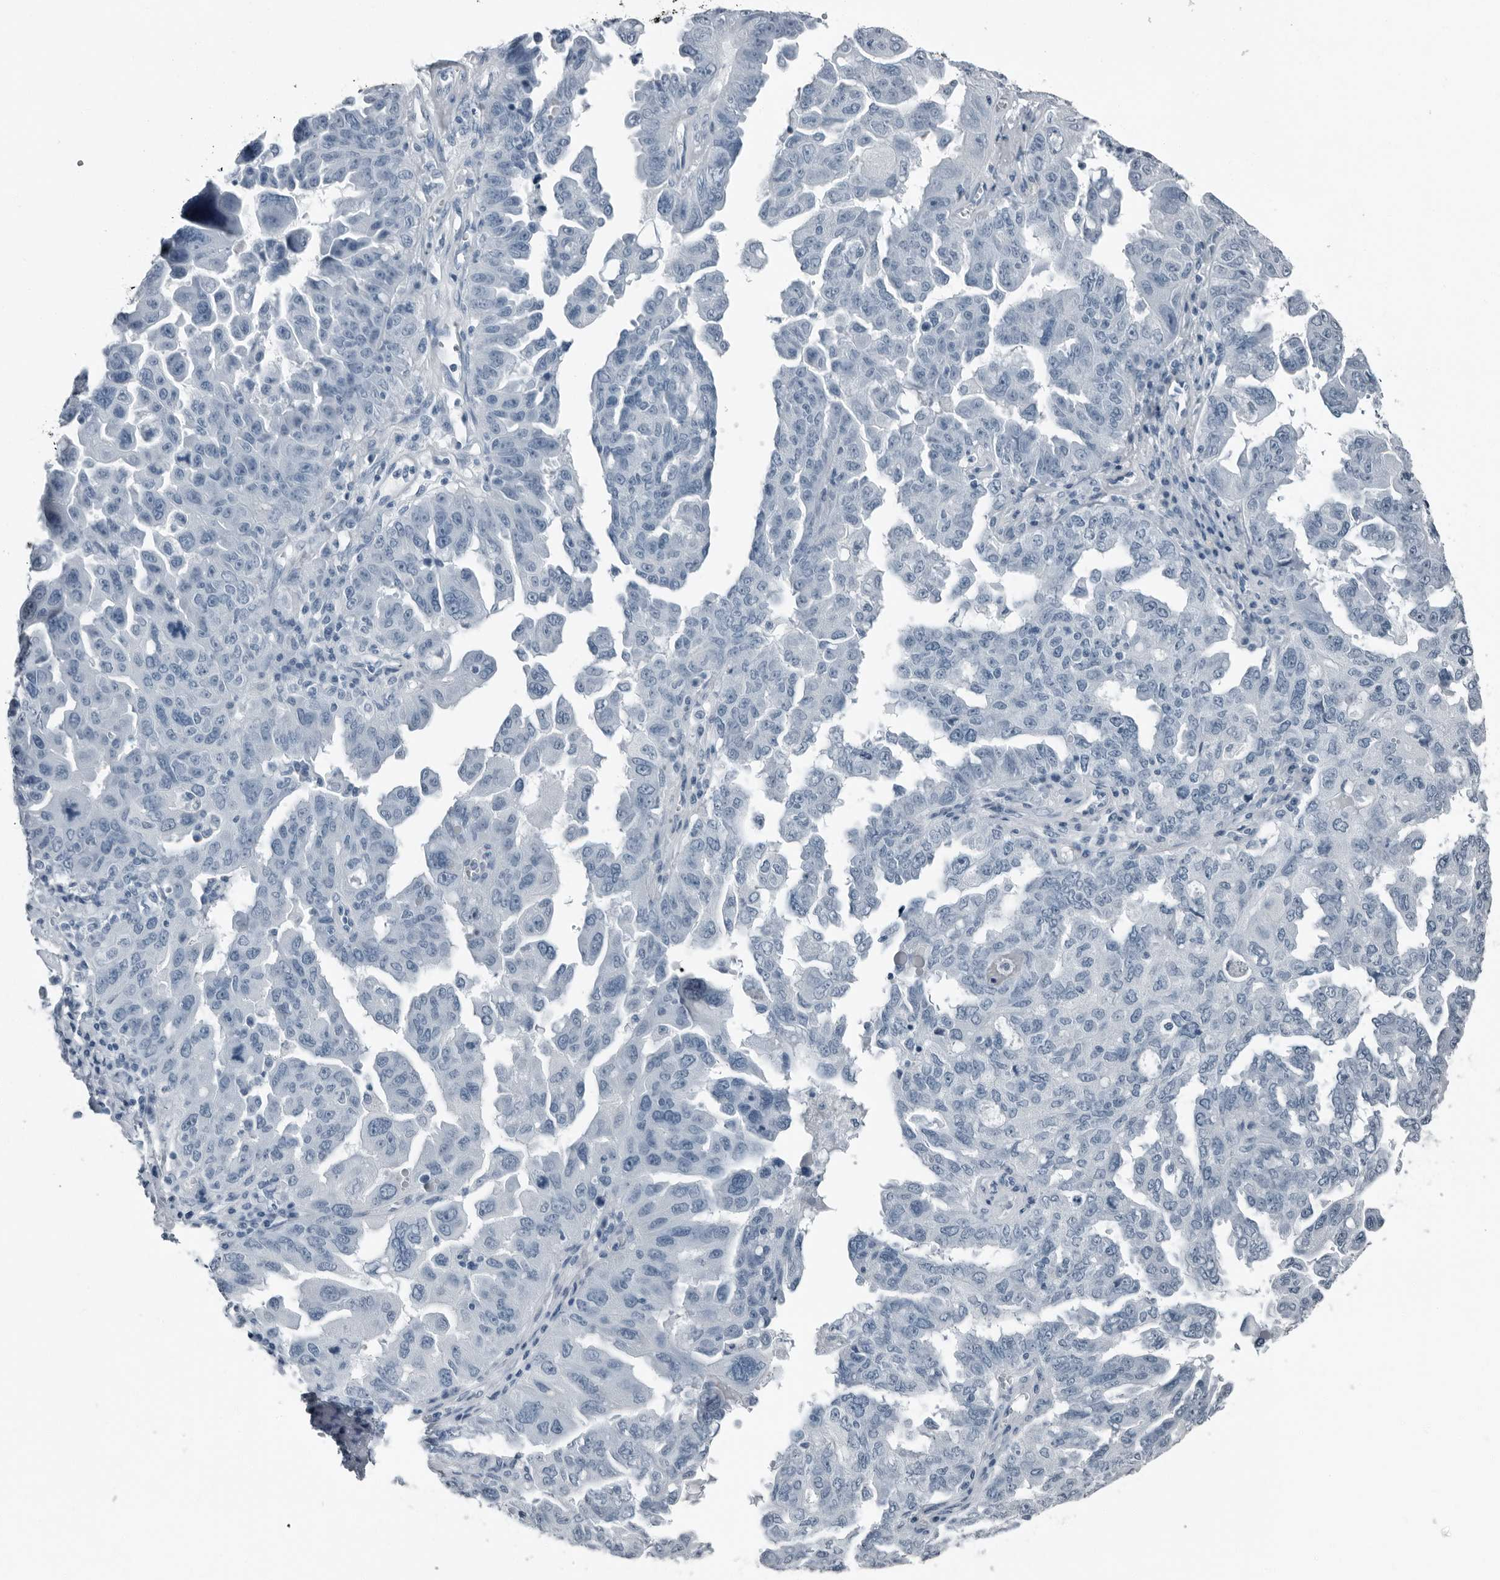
{"staining": {"intensity": "negative", "quantity": "none", "location": "none"}, "tissue": "ovarian cancer", "cell_type": "Tumor cells", "image_type": "cancer", "snomed": [{"axis": "morphology", "description": "Carcinoma, endometroid"}, {"axis": "topography", "description": "Ovary"}], "caption": "DAB (3,3'-diaminobenzidine) immunohistochemical staining of human ovarian cancer reveals no significant staining in tumor cells.", "gene": "PRSS1", "patient": {"sex": "female", "age": 62}}